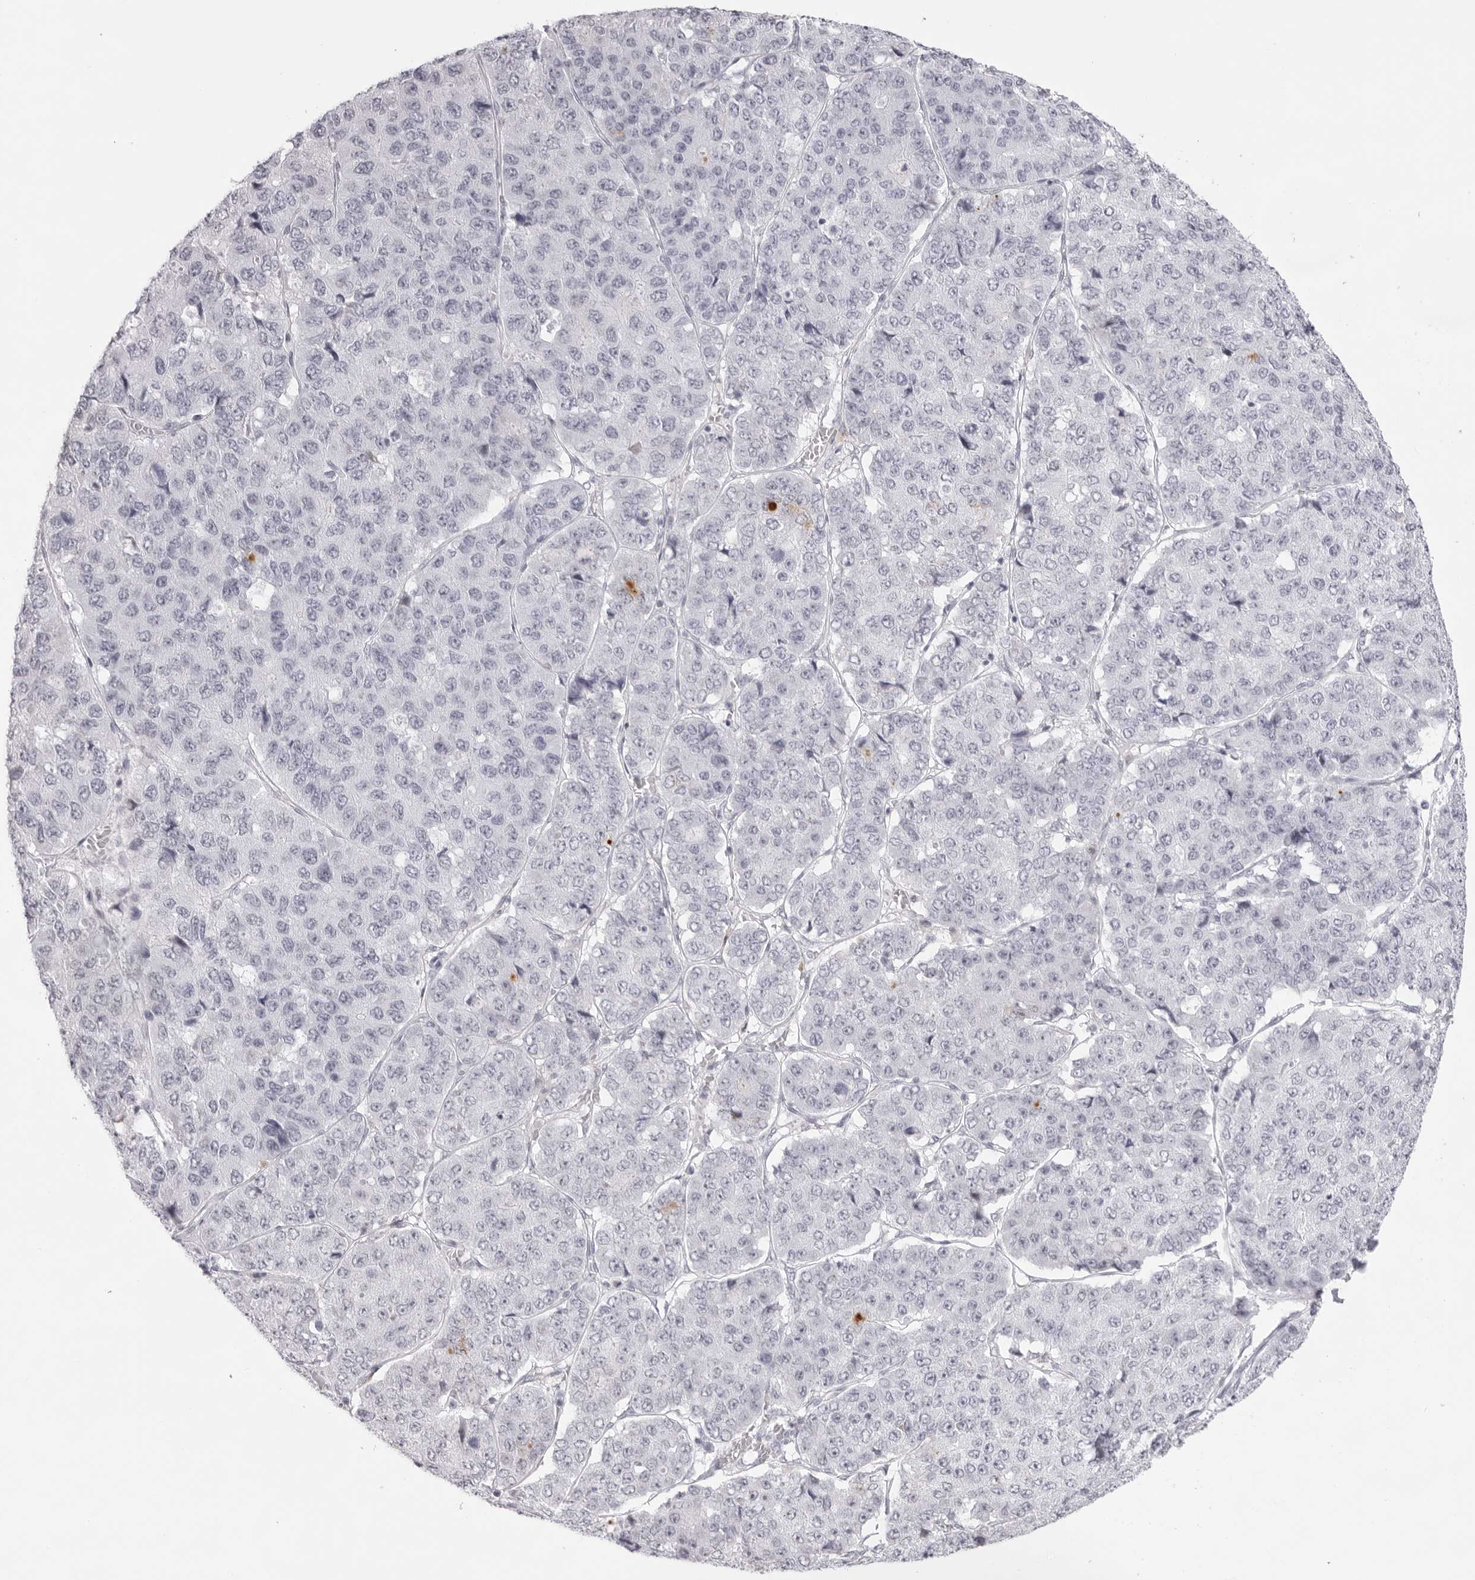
{"staining": {"intensity": "negative", "quantity": "none", "location": "none"}, "tissue": "pancreatic cancer", "cell_type": "Tumor cells", "image_type": "cancer", "snomed": [{"axis": "morphology", "description": "Adenocarcinoma, NOS"}, {"axis": "topography", "description": "Pancreas"}], "caption": "A micrograph of pancreatic cancer stained for a protein displays no brown staining in tumor cells.", "gene": "KLK12", "patient": {"sex": "male", "age": 50}}